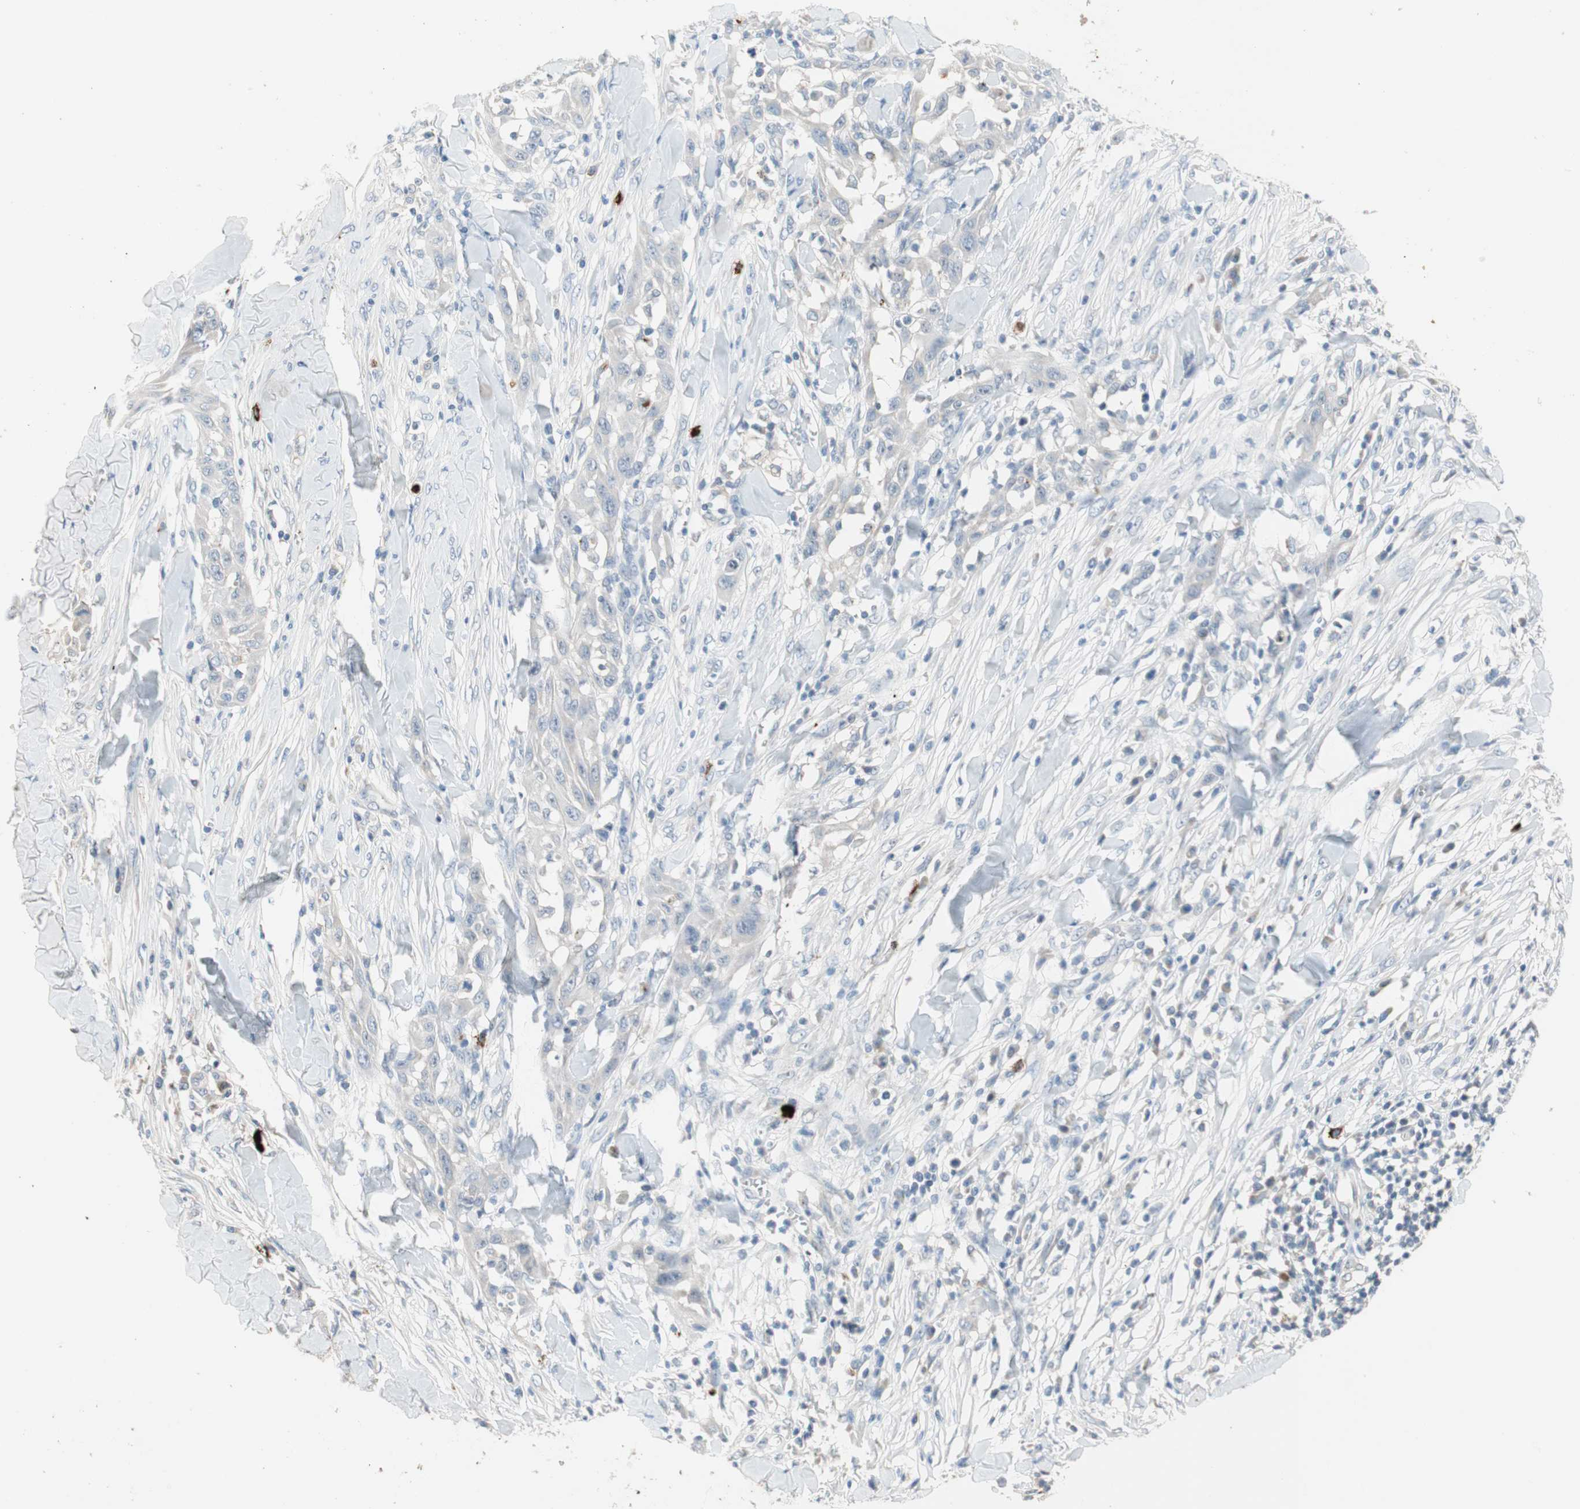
{"staining": {"intensity": "negative", "quantity": "none", "location": "none"}, "tissue": "skin cancer", "cell_type": "Tumor cells", "image_type": "cancer", "snomed": [{"axis": "morphology", "description": "Squamous cell carcinoma, NOS"}, {"axis": "topography", "description": "Skin"}], "caption": "Immunohistochemistry (IHC) photomicrograph of human skin squamous cell carcinoma stained for a protein (brown), which displays no positivity in tumor cells. The staining was performed using DAB (3,3'-diaminobenzidine) to visualize the protein expression in brown, while the nuclei were stained in blue with hematoxylin (Magnification: 20x).", "gene": "PDZK1", "patient": {"sex": "male", "age": 24}}